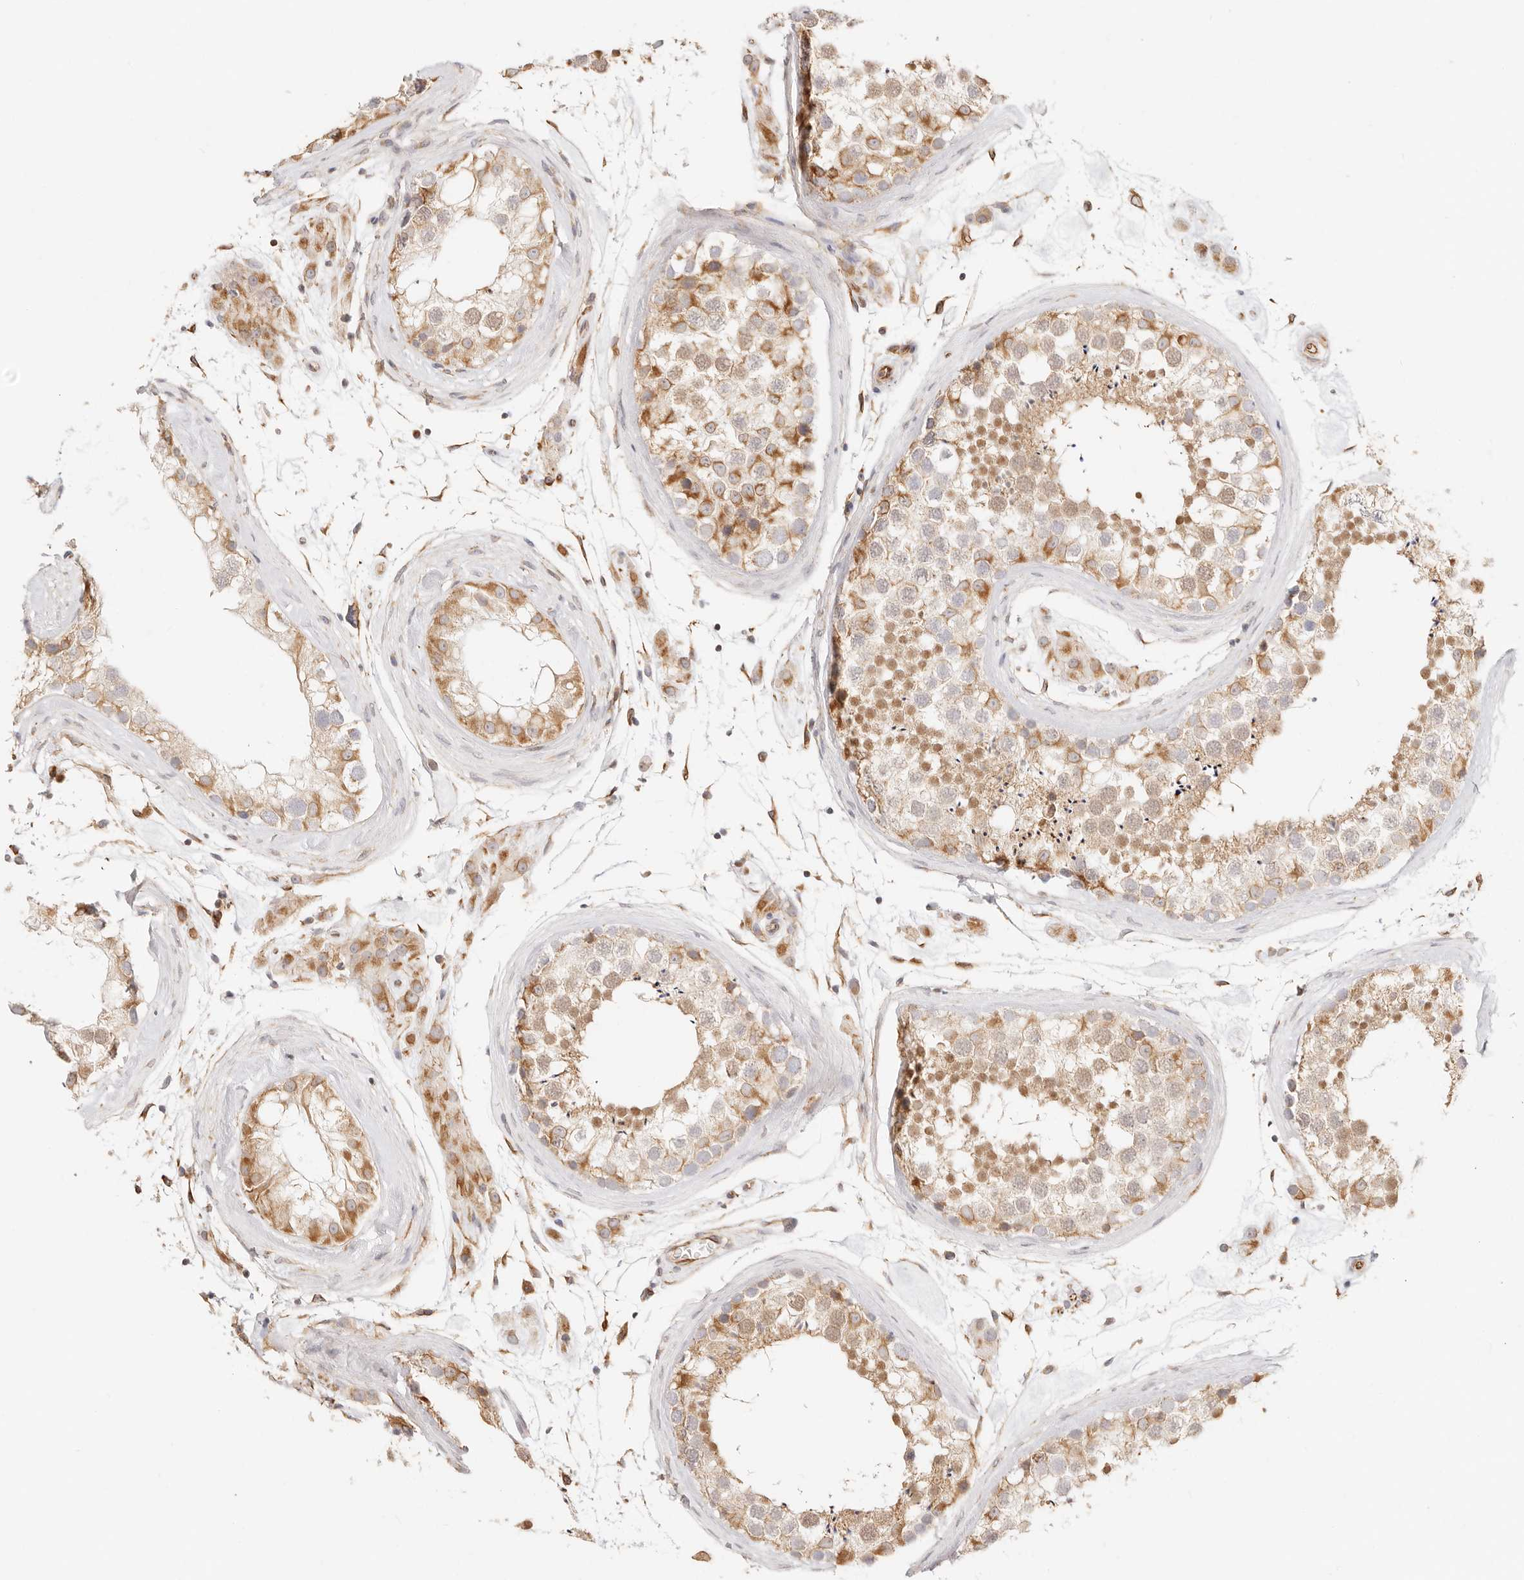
{"staining": {"intensity": "moderate", "quantity": ">75%", "location": "cytoplasmic/membranous"}, "tissue": "testis", "cell_type": "Cells in seminiferous ducts", "image_type": "normal", "snomed": [{"axis": "morphology", "description": "Normal tissue, NOS"}, {"axis": "topography", "description": "Testis"}], "caption": "Protein analysis of unremarkable testis displays moderate cytoplasmic/membranous staining in approximately >75% of cells in seminiferous ducts.", "gene": "ZC3H11A", "patient": {"sex": "male", "age": 46}}